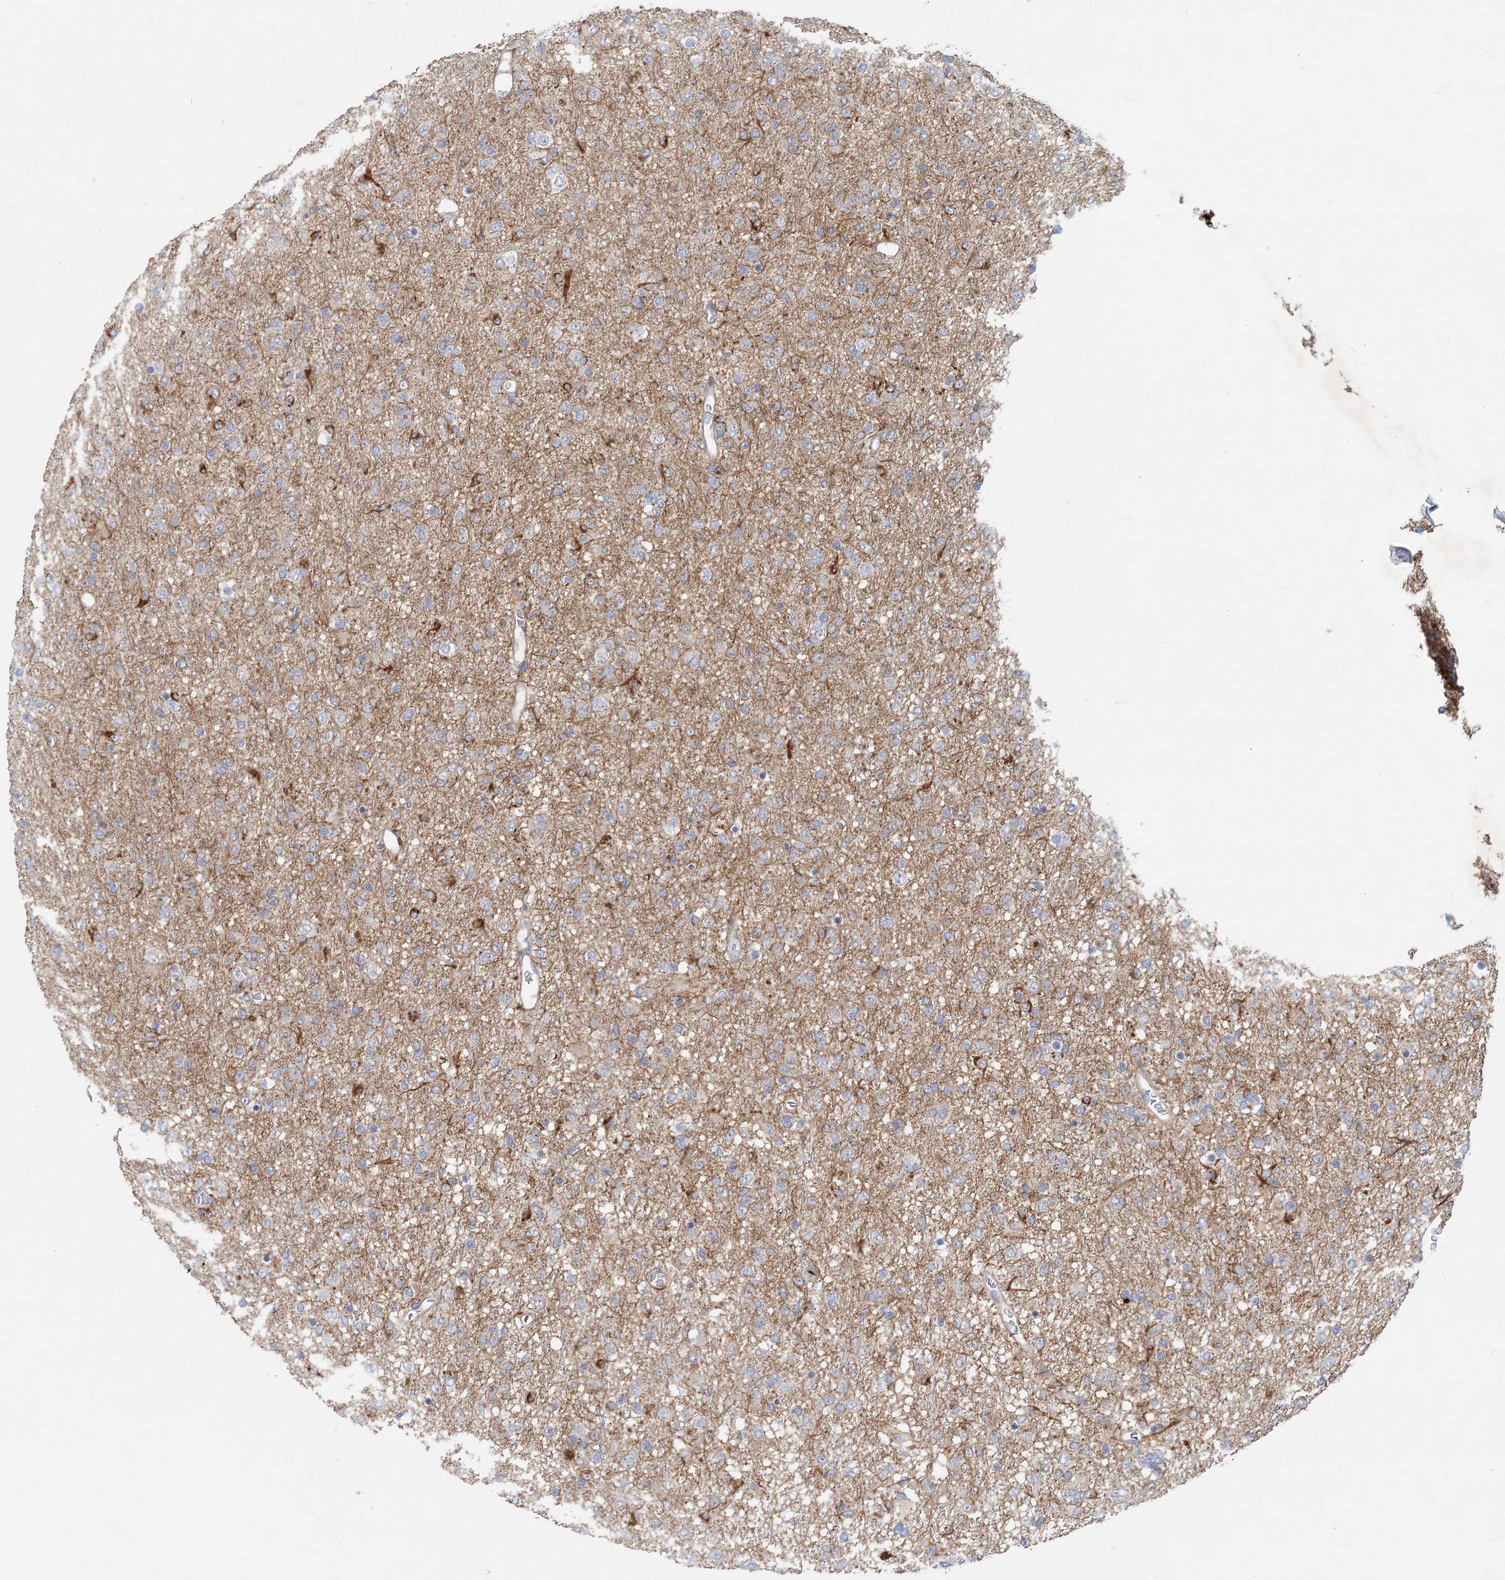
{"staining": {"intensity": "negative", "quantity": "none", "location": "none"}, "tissue": "glioma", "cell_type": "Tumor cells", "image_type": "cancer", "snomed": [{"axis": "morphology", "description": "Glioma, malignant, Low grade"}, {"axis": "topography", "description": "Brain"}], "caption": "Tumor cells are negative for protein expression in human malignant glioma (low-grade).", "gene": "DNMBP", "patient": {"sex": "male", "age": 65}}